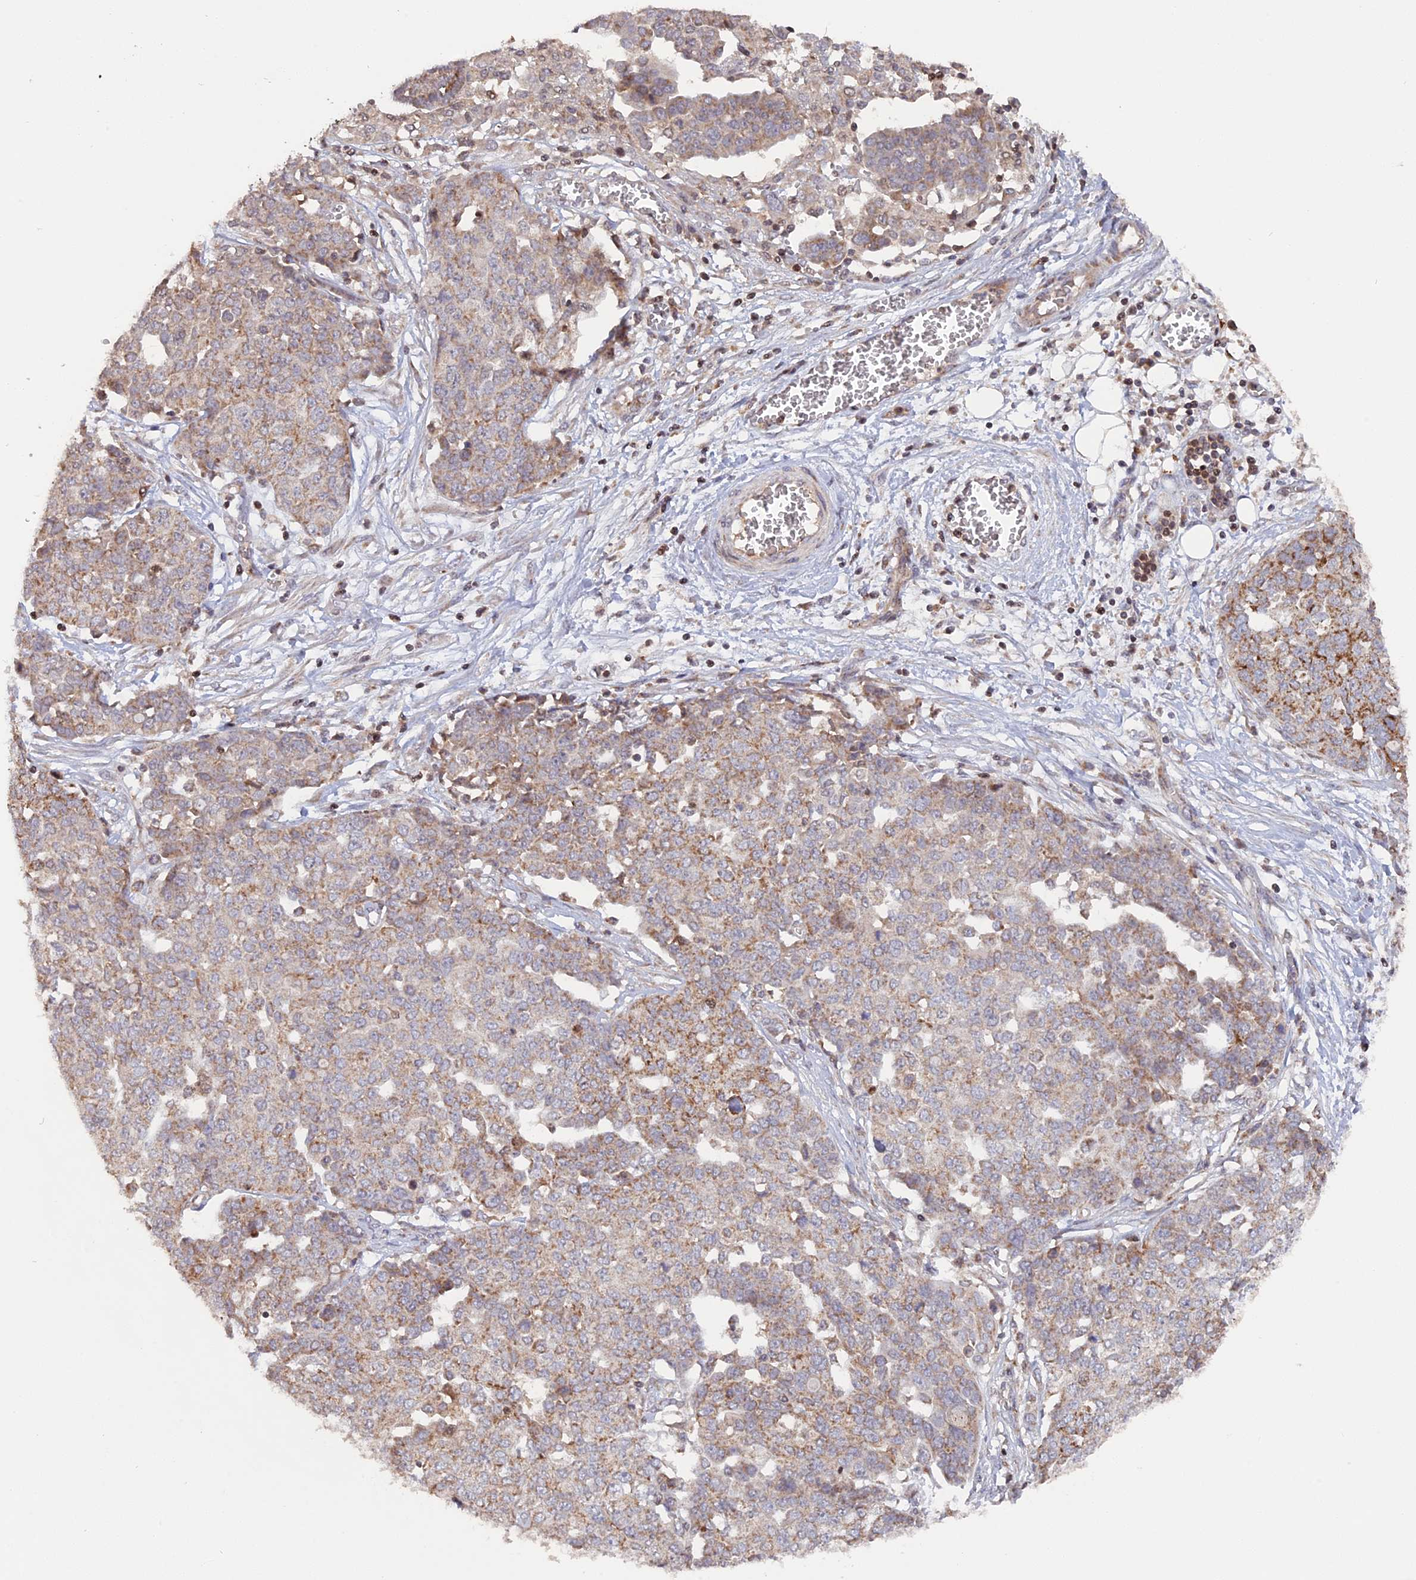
{"staining": {"intensity": "weak", "quantity": "<25%", "location": "cytoplasmic/membranous"}, "tissue": "ovarian cancer", "cell_type": "Tumor cells", "image_type": "cancer", "snomed": [{"axis": "morphology", "description": "Cystadenocarcinoma, serous, NOS"}, {"axis": "topography", "description": "Soft tissue"}, {"axis": "topography", "description": "Ovary"}], "caption": "Histopathology image shows no significant protein expression in tumor cells of ovarian serous cystadenocarcinoma.", "gene": "MPV17L", "patient": {"sex": "female", "age": 57}}